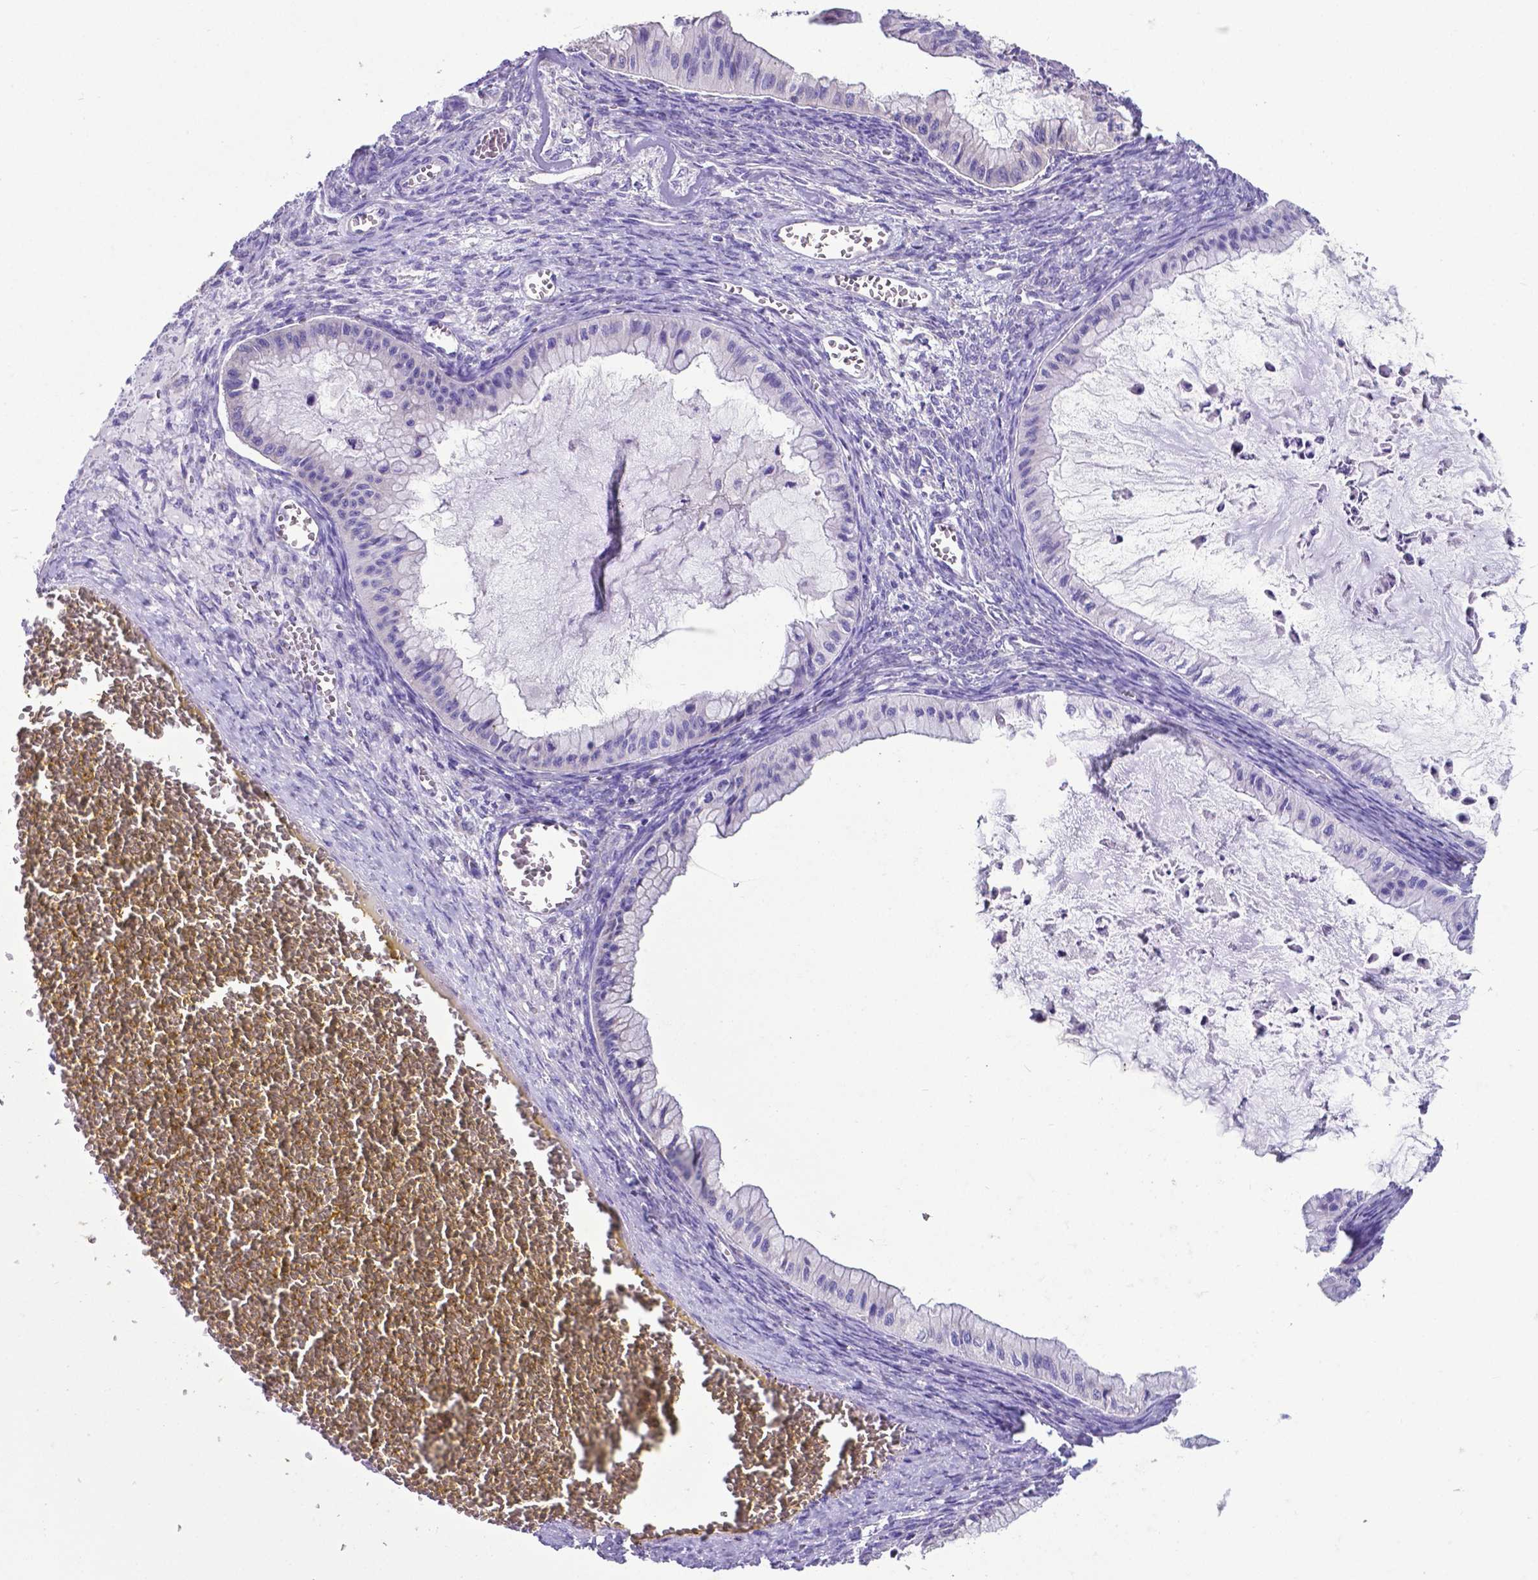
{"staining": {"intensity": "negative", "quantity": "none", "location": "none"}, "tissue": "ovarian cancer", "cell_type": "Tumor cells", "image_type": "cancer", "snomed": [{"axis": "morphology", "description": "Cystadenocarcinoma, mucinous, NOS"}, {"axis": "topography", "description": "Ovary"}], "caption": "Immunohistochemistry of human mucinous cystadenocarcinoma (ovarian) displays no staining in tumor cells.", "gene": "RPL6", "patient": {"sex": "female", "age": 72}}